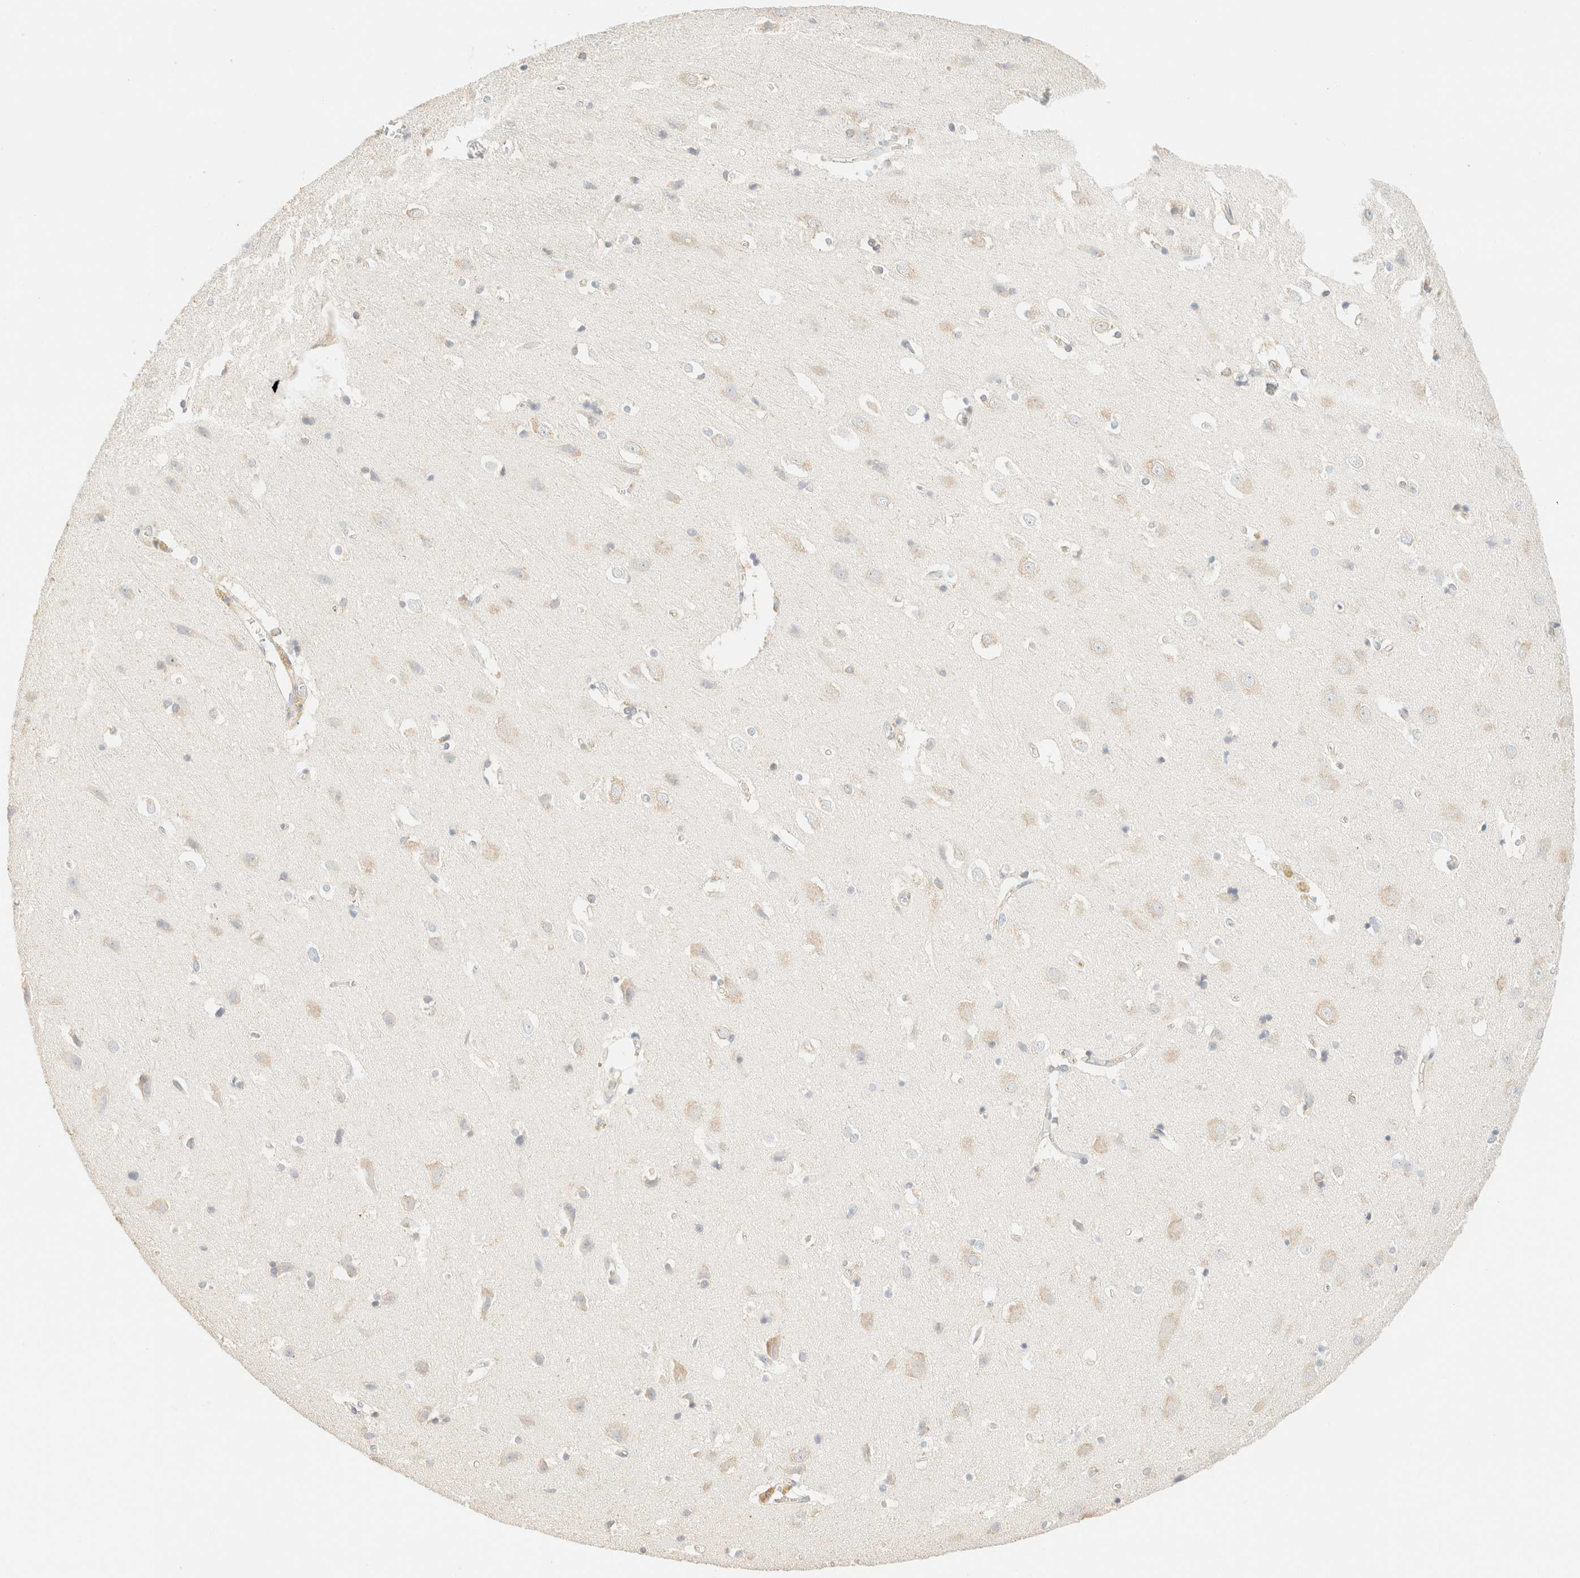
{"staining": {"intensity": "negative", "quantity": "none", "location": "none"}, "tissue": "cerebral cortex", "cell_type": "Endothelial cells", "image_type": "normal", "snomed": [{"axis": "morphology", "description": "Normal tissue, NOS"}, {"axis": "topography", "description": "Cerebral cortex"}], "caption": "This is a histopathology image of immunohistochemistry staining of normal cerebral cortex, which shows no positivity in endothelial cells.", "gene": "FHOD1", "patient": {"sex": "male", "age": 54}}